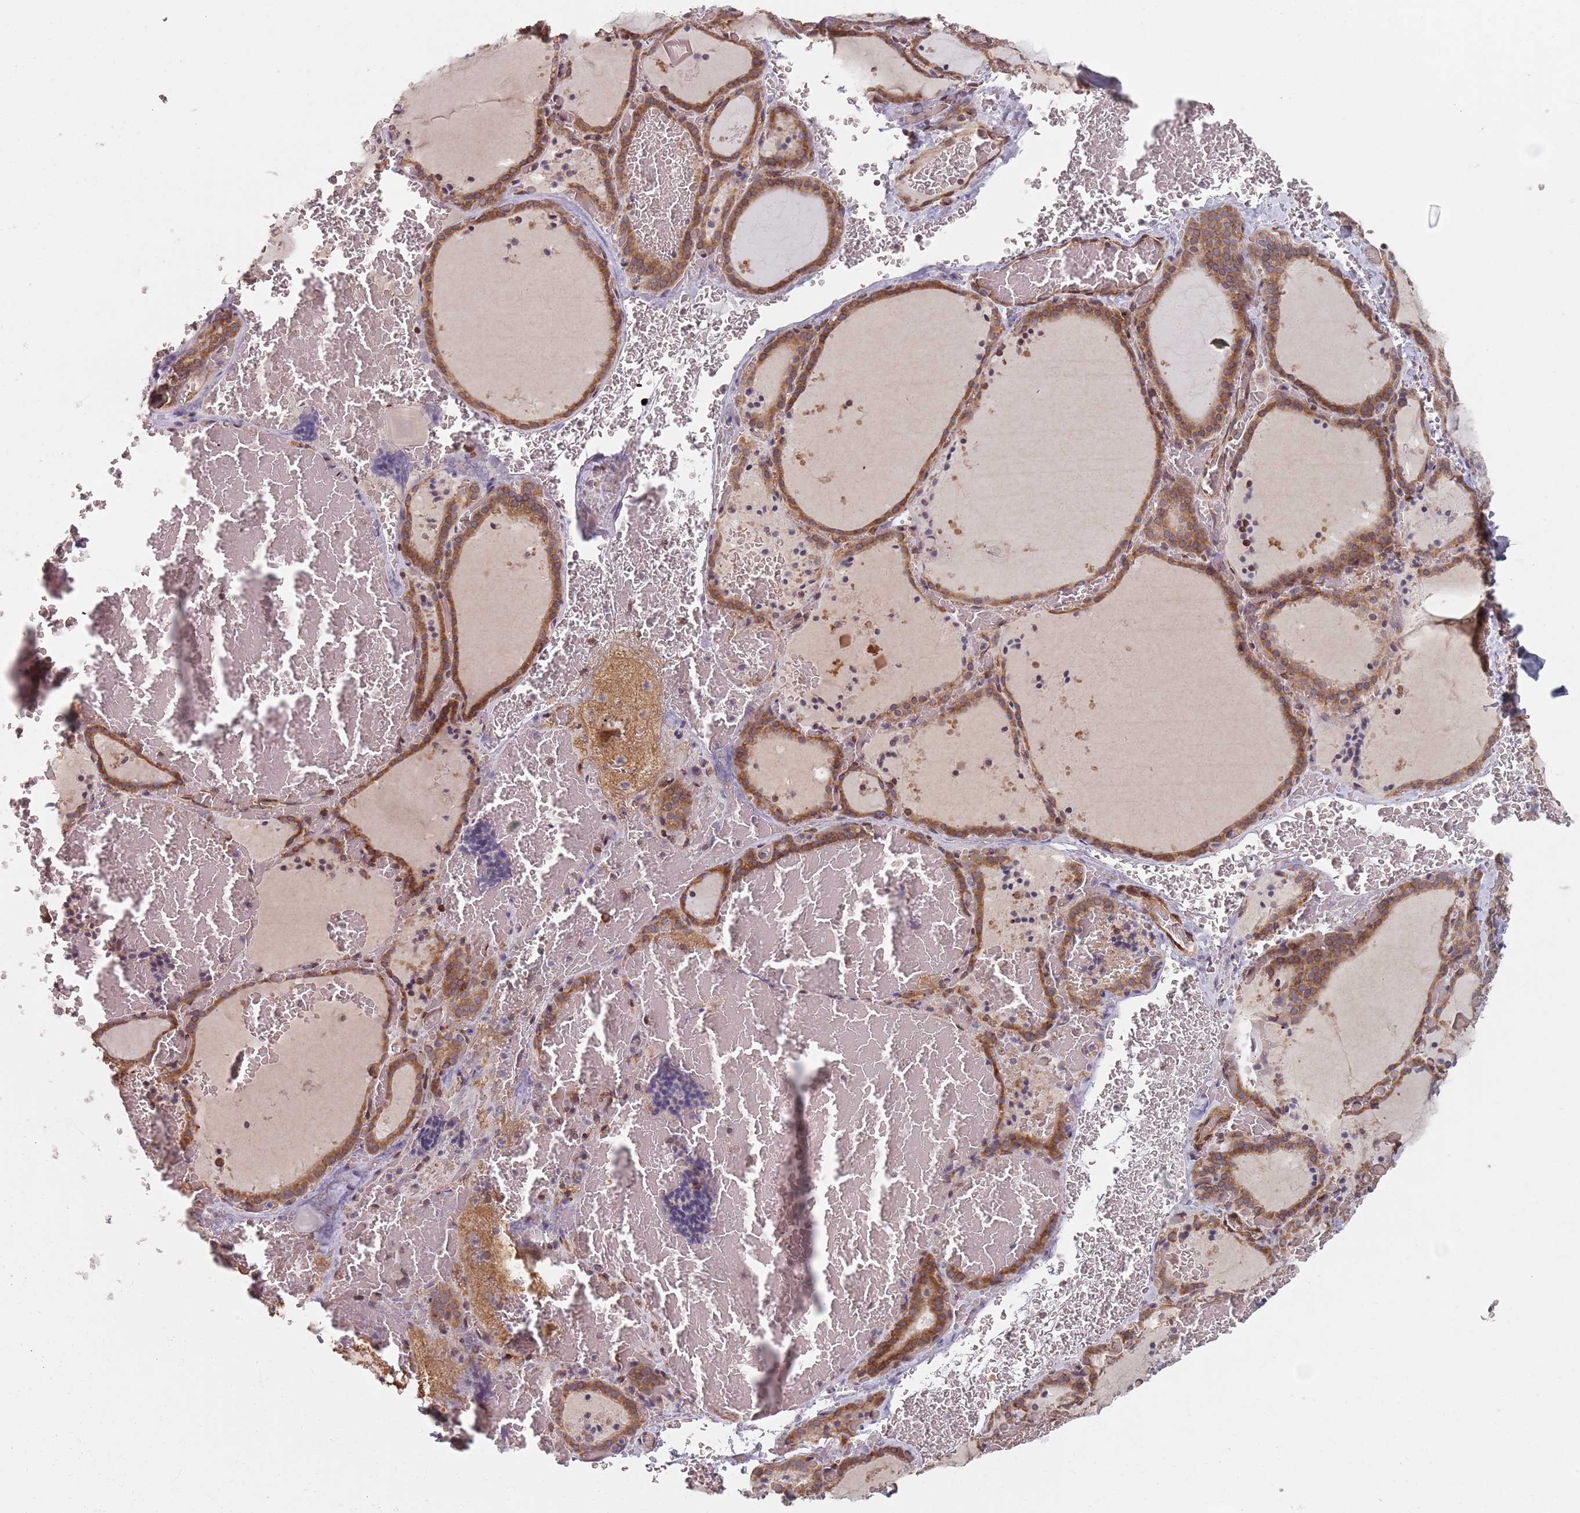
{"staining": {"intensity": "moderate", "quantity": ">75%", "location": "cytoplasmic/membranous"}, "tissue": "thyroid gland", "cell_type": "Glandular cells", "image_type": "normal", "snomed": [{"axis": "morphology", "description": "Normal tissue, NOS"}, {"axis": "topography", "description": "Thyroid gland"}], "caption": "This micrograph reveals normal thyroid gland stained with immunohistochemistry (IHC) to label a protein in brown. The cytoplasmic/membranous of glandular cells show moderate positivity for the protein. Nuclei are counter-stained blue.", "gene": "NOTCH3", "patient": {"sex": "female", "age": 39}}